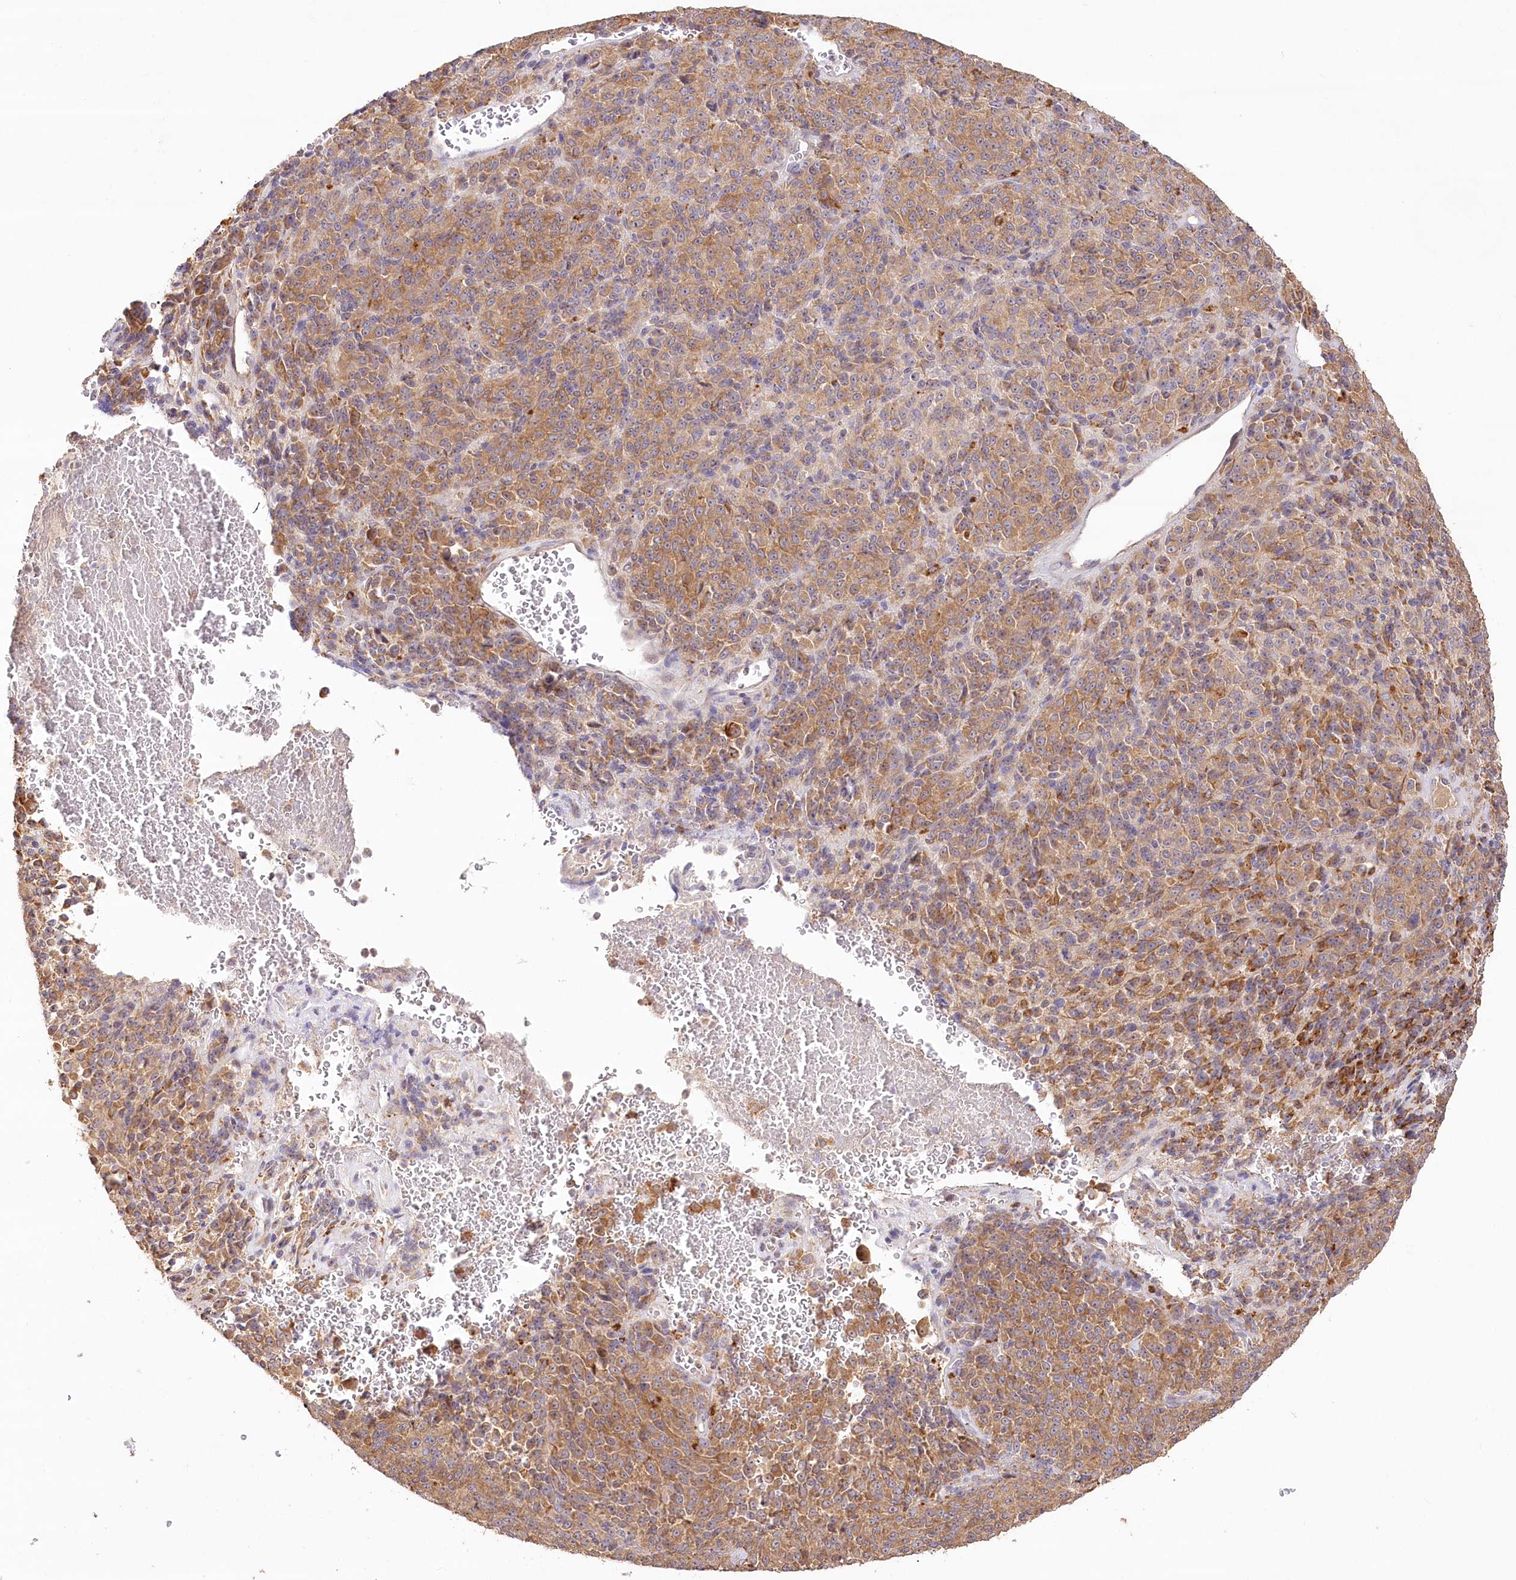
{"staining": {"intensity": "moderate", "quantity": ">75%", "location": "cytoplasmic/membranous"}, "tissue": "melanoma", "cell_type": "Tumor cells", "image_type": "cancer", "snomed": [{"axis": "morphology", "description": "Malignant melanoma, Metastatic site"}, {"axis": "topography", "description": "Brain"}], "caption": "Malignant melanoma (metastatic site) stained with IHC reveals moderate cytoplasmic/membranous positivity in approximately >75% of tumor cells. (brown staining indicates protein expression, while blue staining denotes nuclei).", "gene": "DMXL1", "patient": {"sex": "female", "age": 56}}